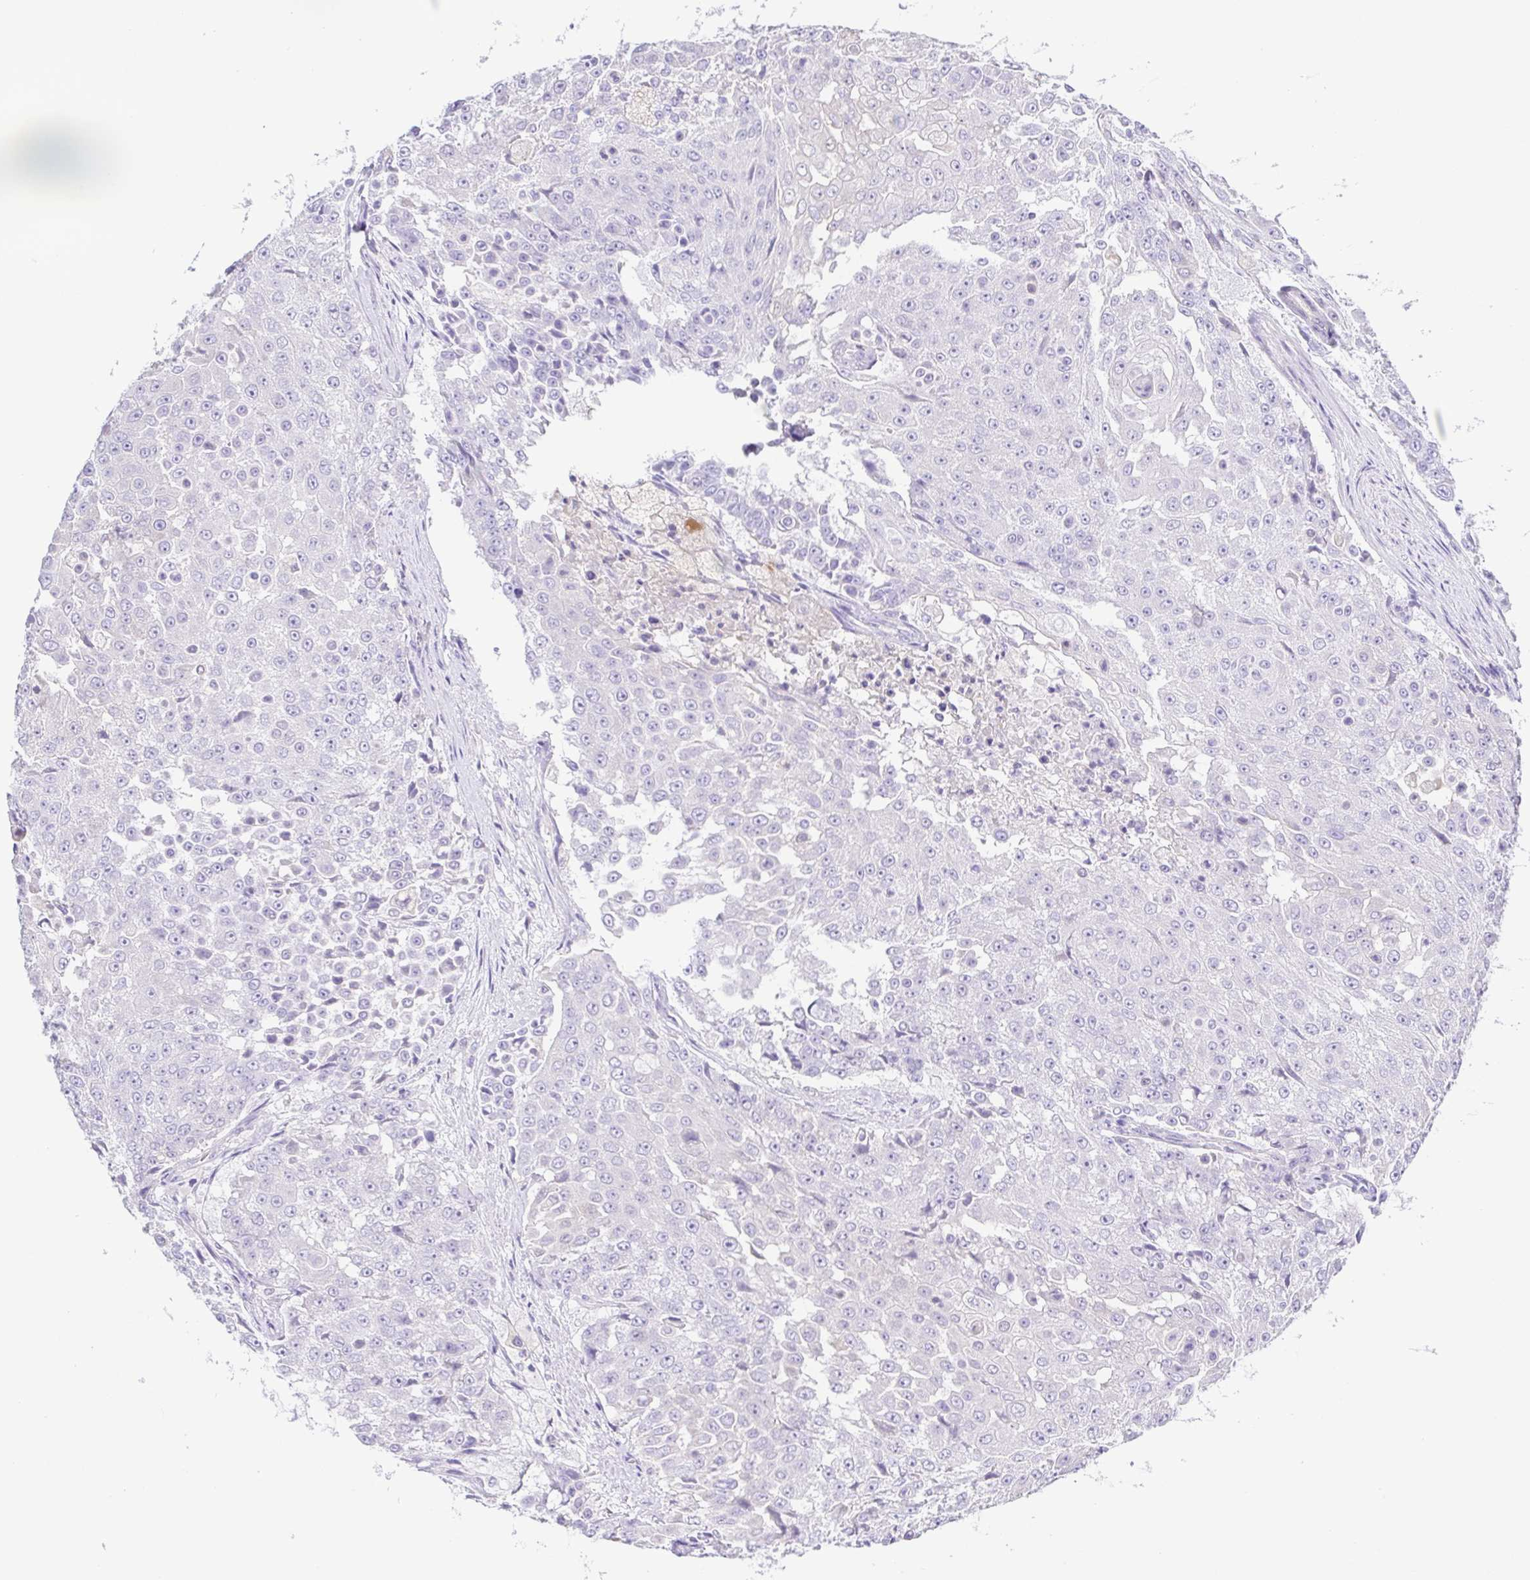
{"staining": {"intensity": "negative", "quantity": "none", "location": "none"}, "tissue": "urothelial cancer", "cell_type": "Tumor cells", "image_type": "cancer", "snomed": [{"axis": "morphology", "description": "Urothelial carcinoma, High grade"}, {"axis": "topography", "description": "Urinary bladder"}], "caption": "This image is of urothelial cancer stained with IHC to label a protein in brown with the nuclei are counter-stained blue. There is no expression in tumor cells. (DAB (3,3'-diaminobenzidine) immunohistochemistry (IHC) with hematoxylin counter stain).", "gene": "A1BG", "patient": {"sex": "female", "age": 63}}